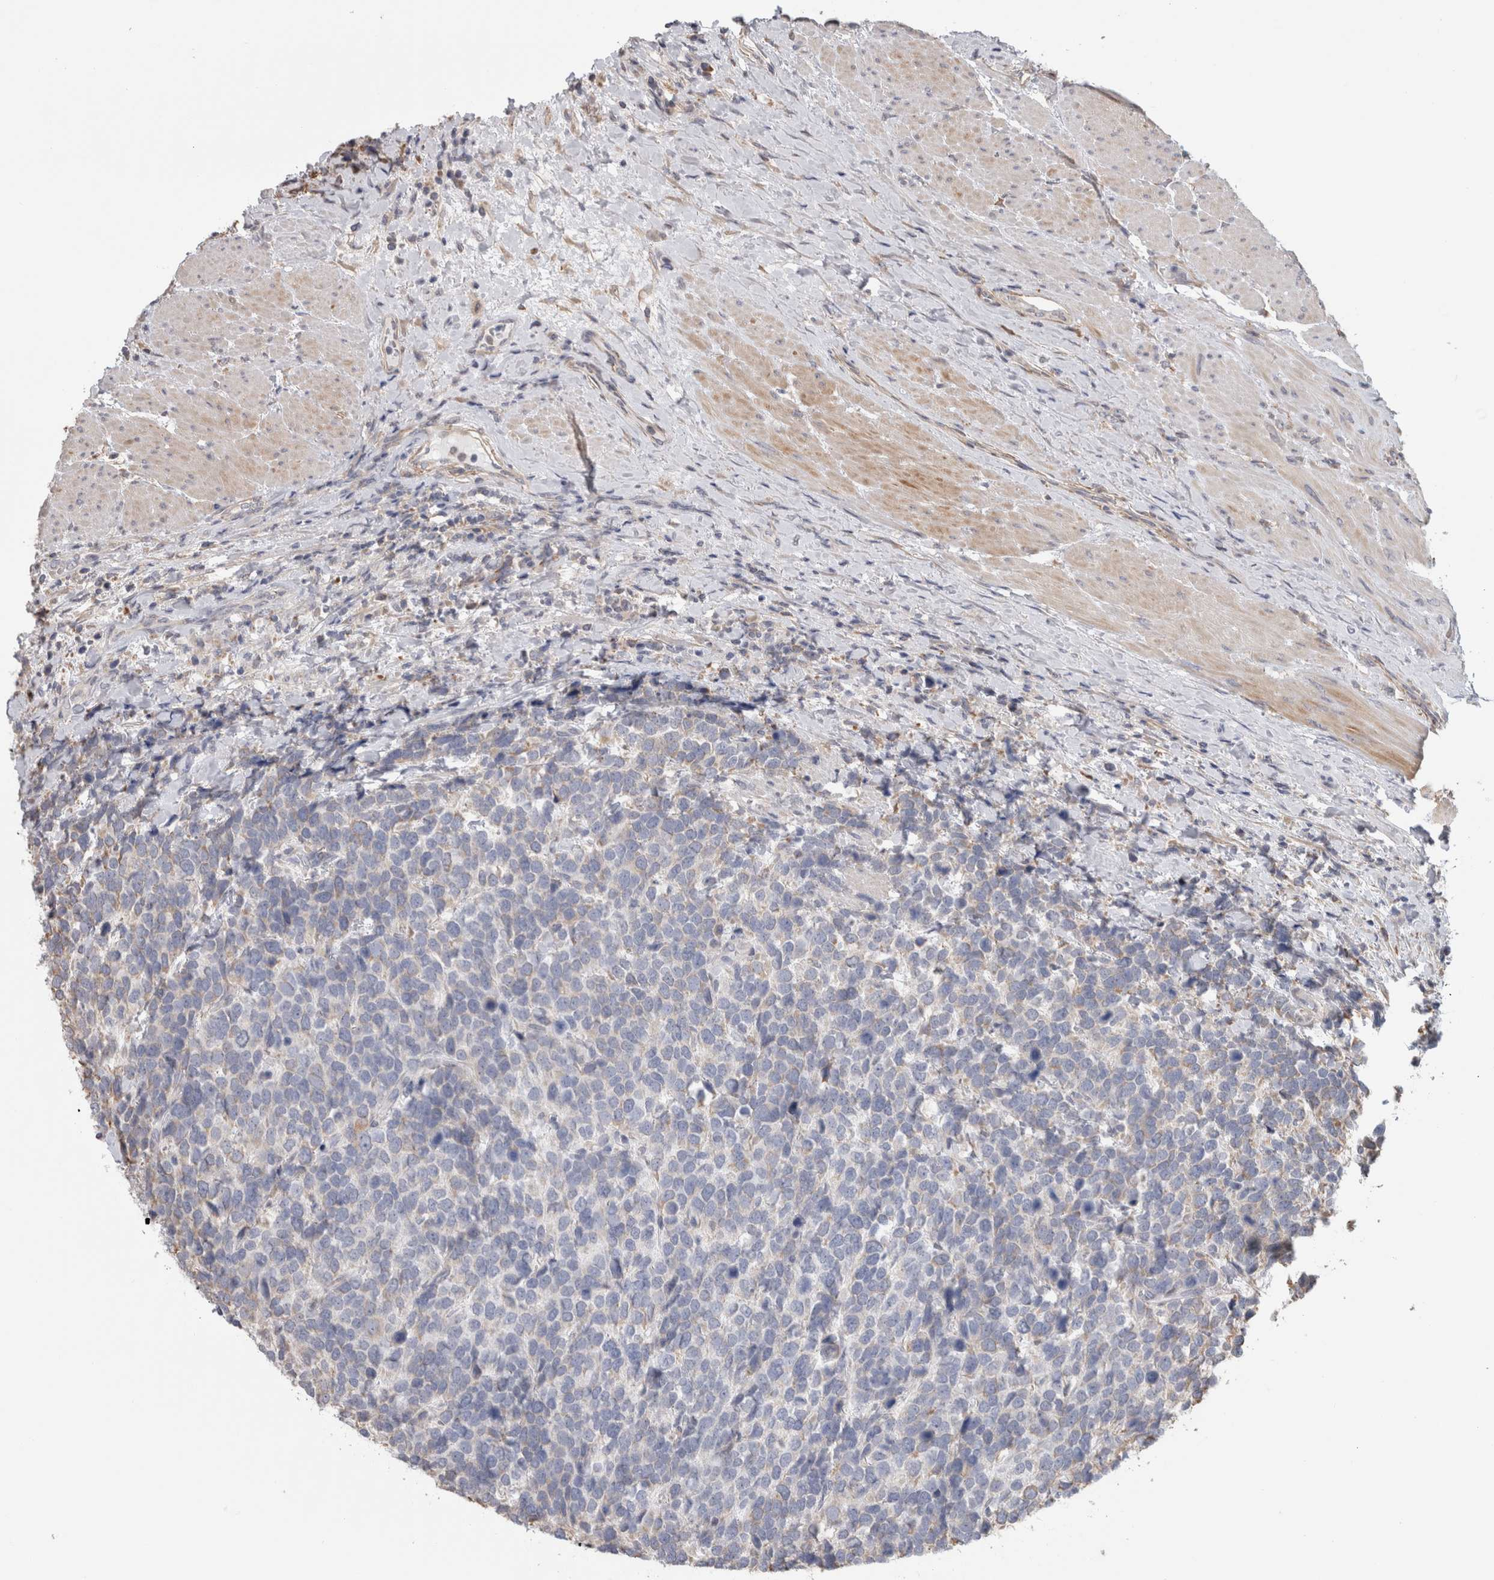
{"staining": {"intensity": "negative", "quantity": "none", "location": "none"}, "tissue": "urothelial cancer", "cell_type": "Tumor cells", "image_type": "cancer", "snomed": [{"axis": "morphology", "description": "Urothelial carcinoma, High grade"}, {"axis": "topography", "description": "Urinary bladder"}], "caption": "Urothelial cancer stained for a protein using IHC displays no expression tumor cells.", "gene": "SMAP2", "patient": {"sex": "female", "age": 82}}